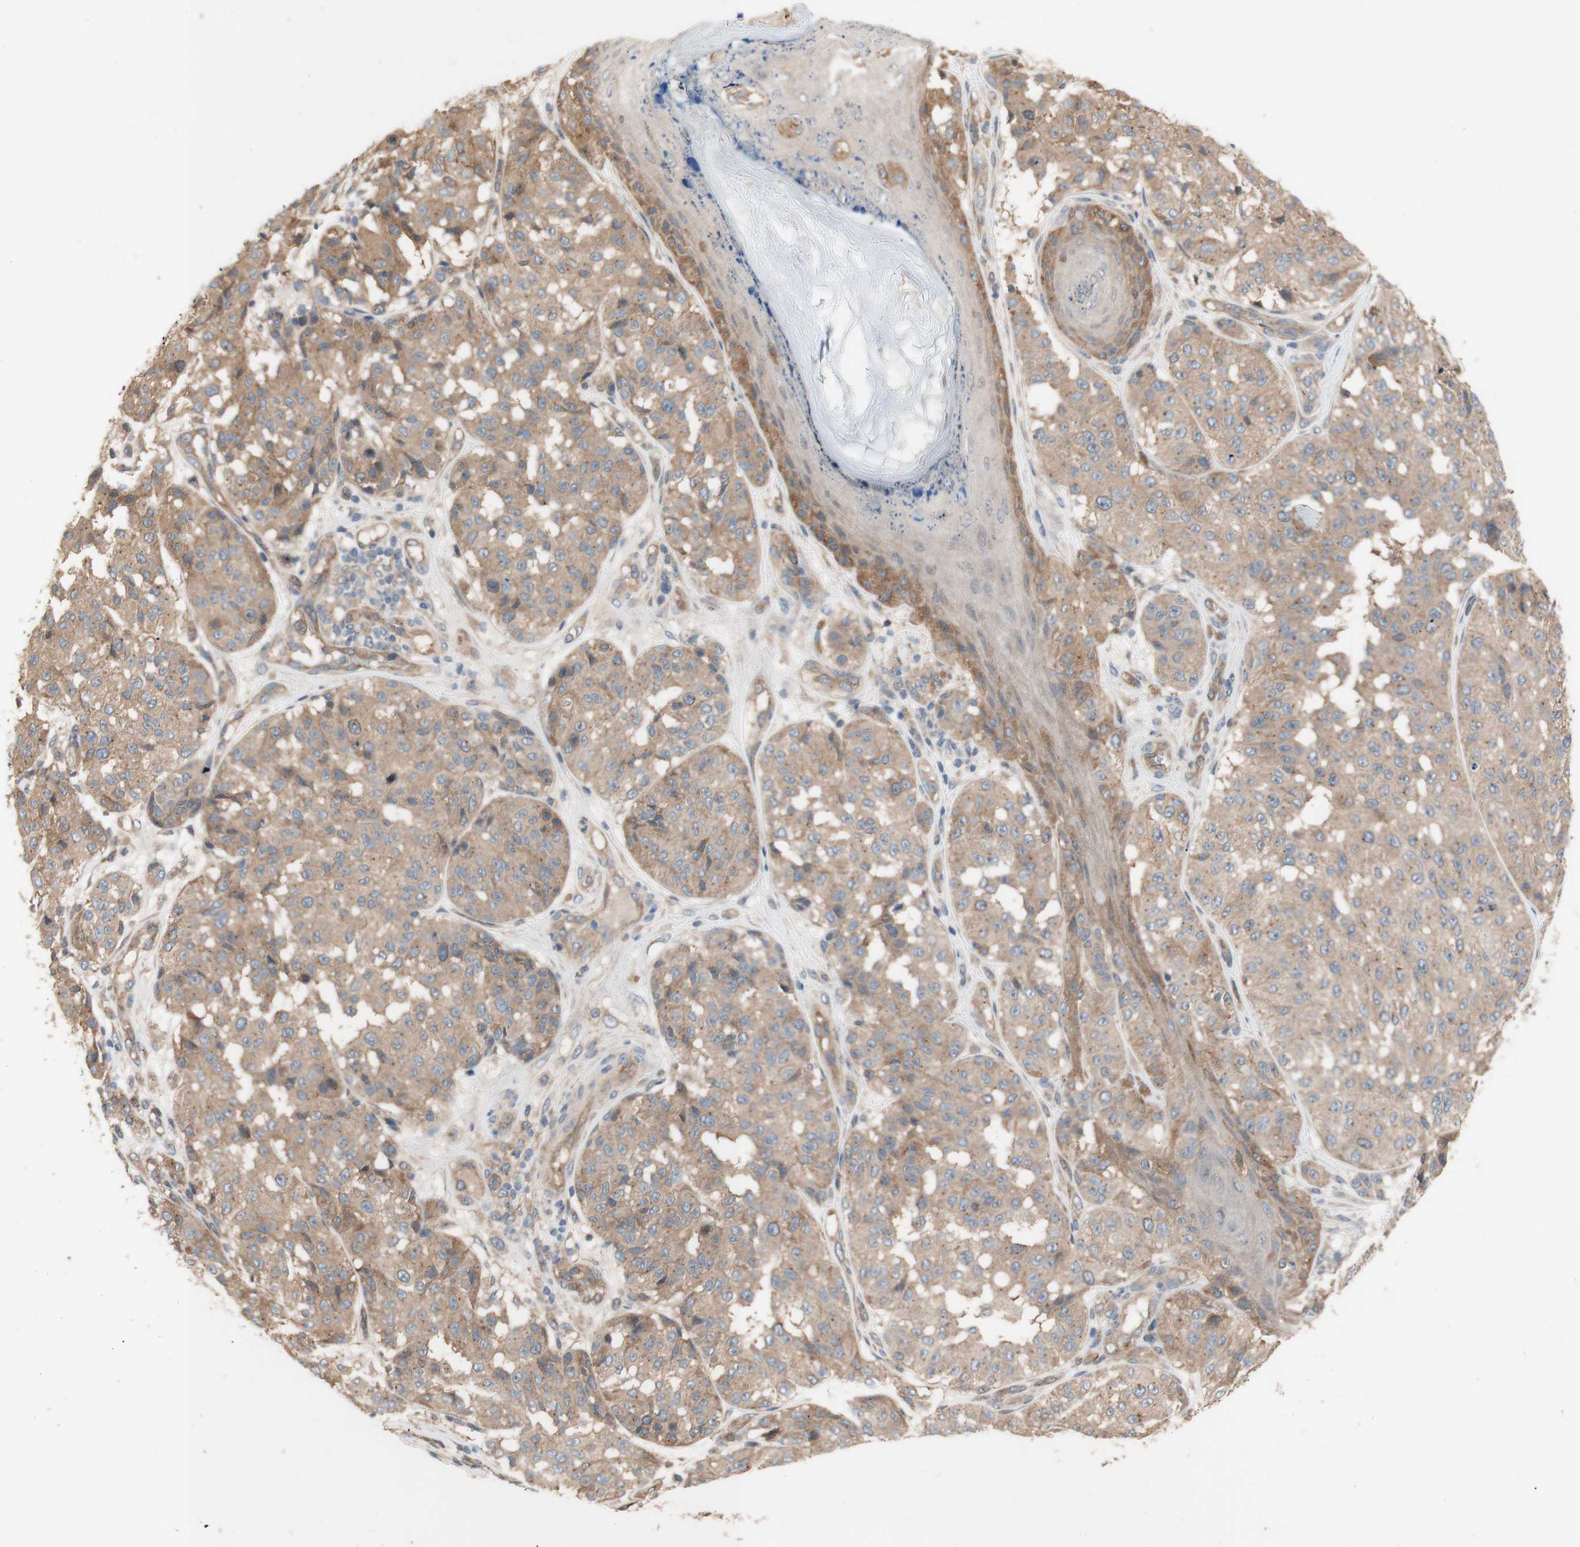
{"staining": {"intensity": "moderate", "quantity": ">75%", "location": "cytoplasmic/membranous"}, "tissue": "melanoma", "cell_type": "Tumor cells", "image_type": "cancer", "snomed": [{"axis": "morphology", "description": "Malignant melanoma, NOS"}, {"axis": "topography", "description": "Skin"}], "caption": "Immunohistochemical staining of melanoma displays moderate cytoplasmic/membranous protein positivity in about >75% of tumor cells.", "gene": "DYNLRB1", "patient": {"sex": "female", "age": 46}}